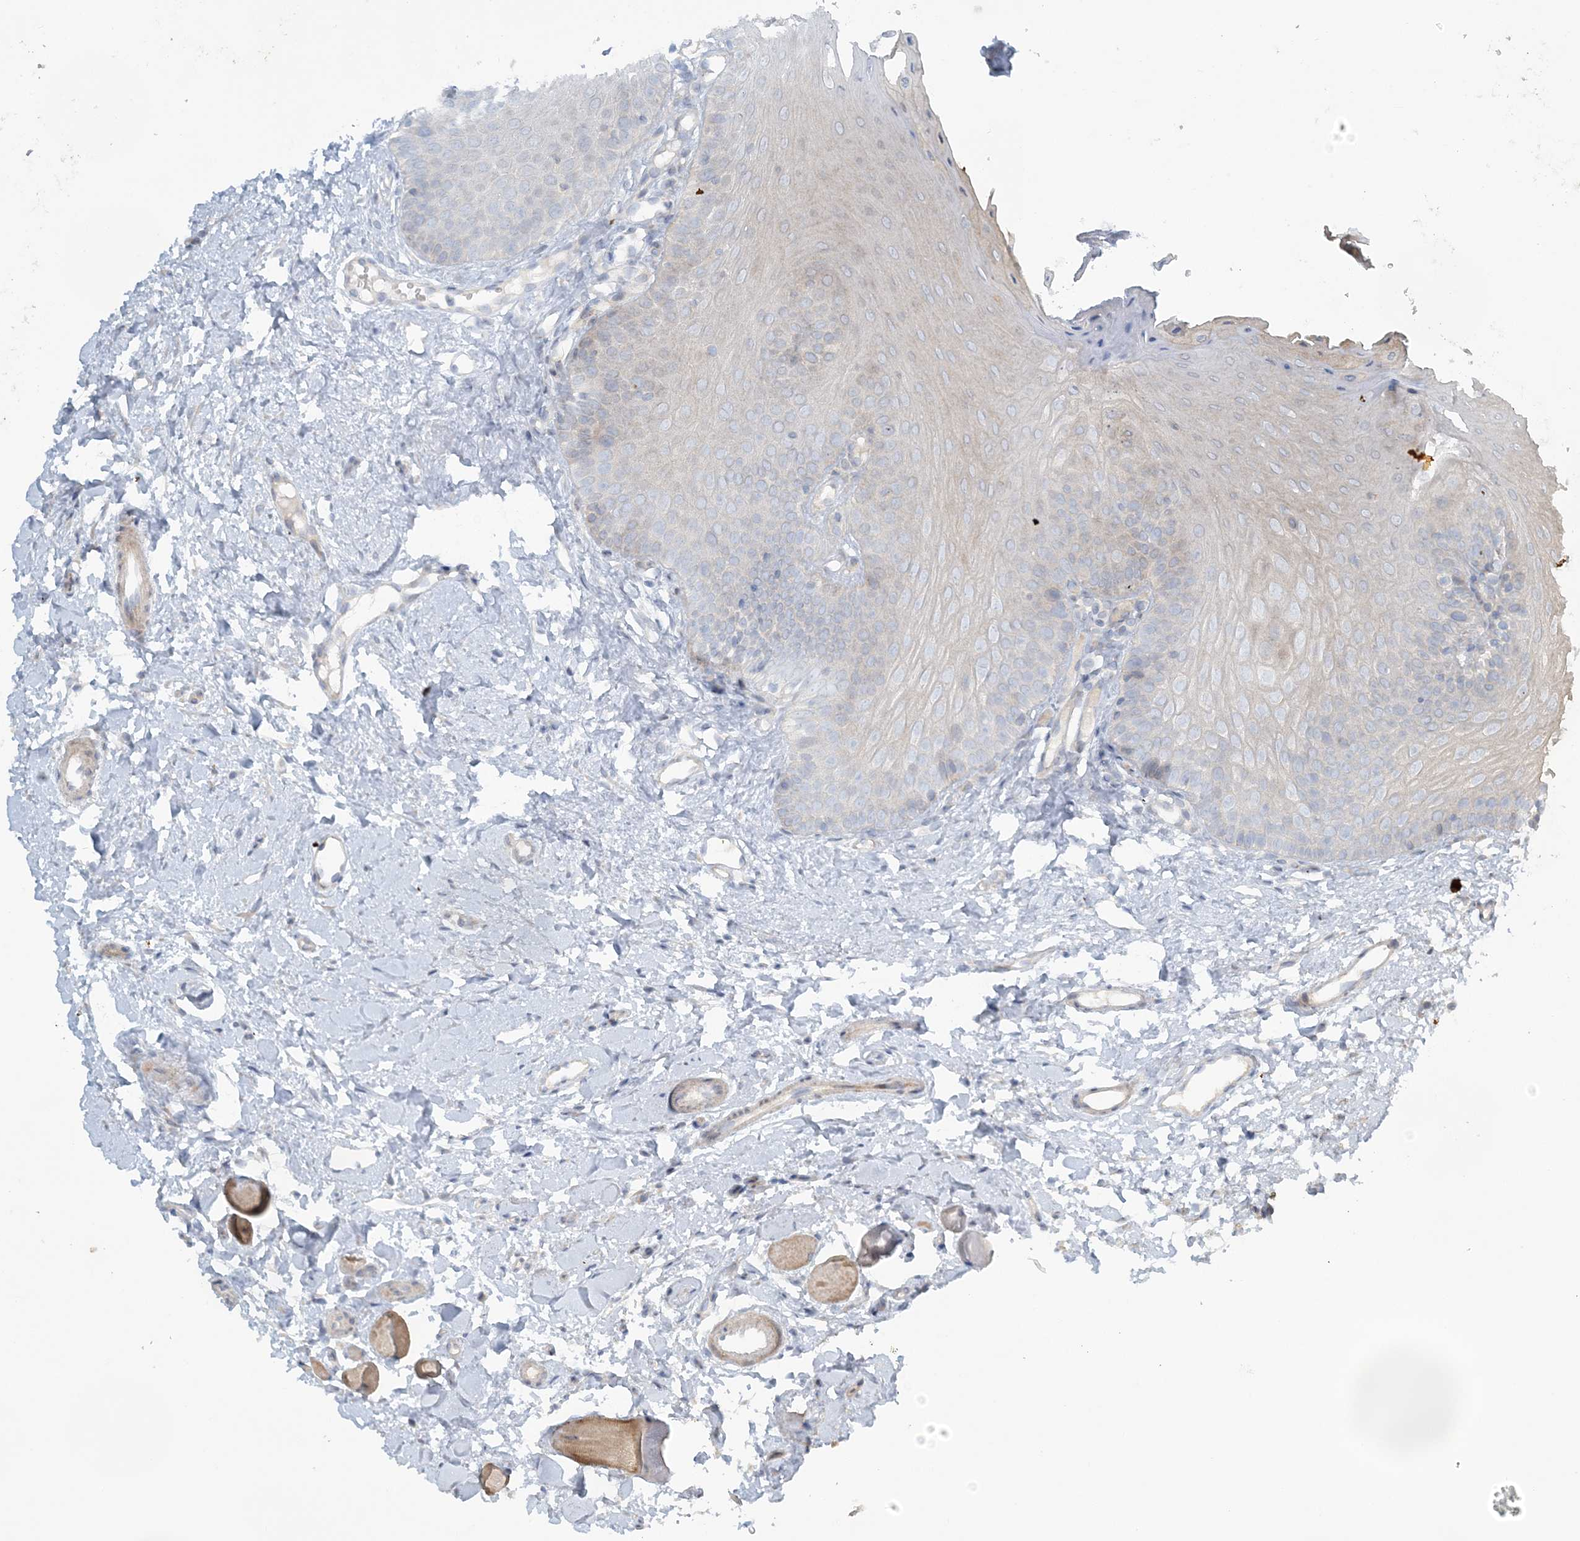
{"staining": {"intensity": "weak", "quantity": "25%-75%", "location": "cytoplasmic/membranous"}, "tissue": "oral mucosa", "cell_type": "Squamous epithelial cells", "image_type": "normal", "snomed": [{"axis": "morphology", "description": "Normal tissue, NOS"}, {"axis": "topography", "description": "Oral tissue"}], "caption": "A photomicrograph of human oral mucosa stained for a protein reveals weak cytoplasmic/membranous brown staining in squamous epithelial cells. (Stains: DAB in brown, nuclei in blue, Microscopy: brightfield microscopy at high magnification).", "gene": "SLC4A10", "patient": {"sex": "female", "age": 68}}